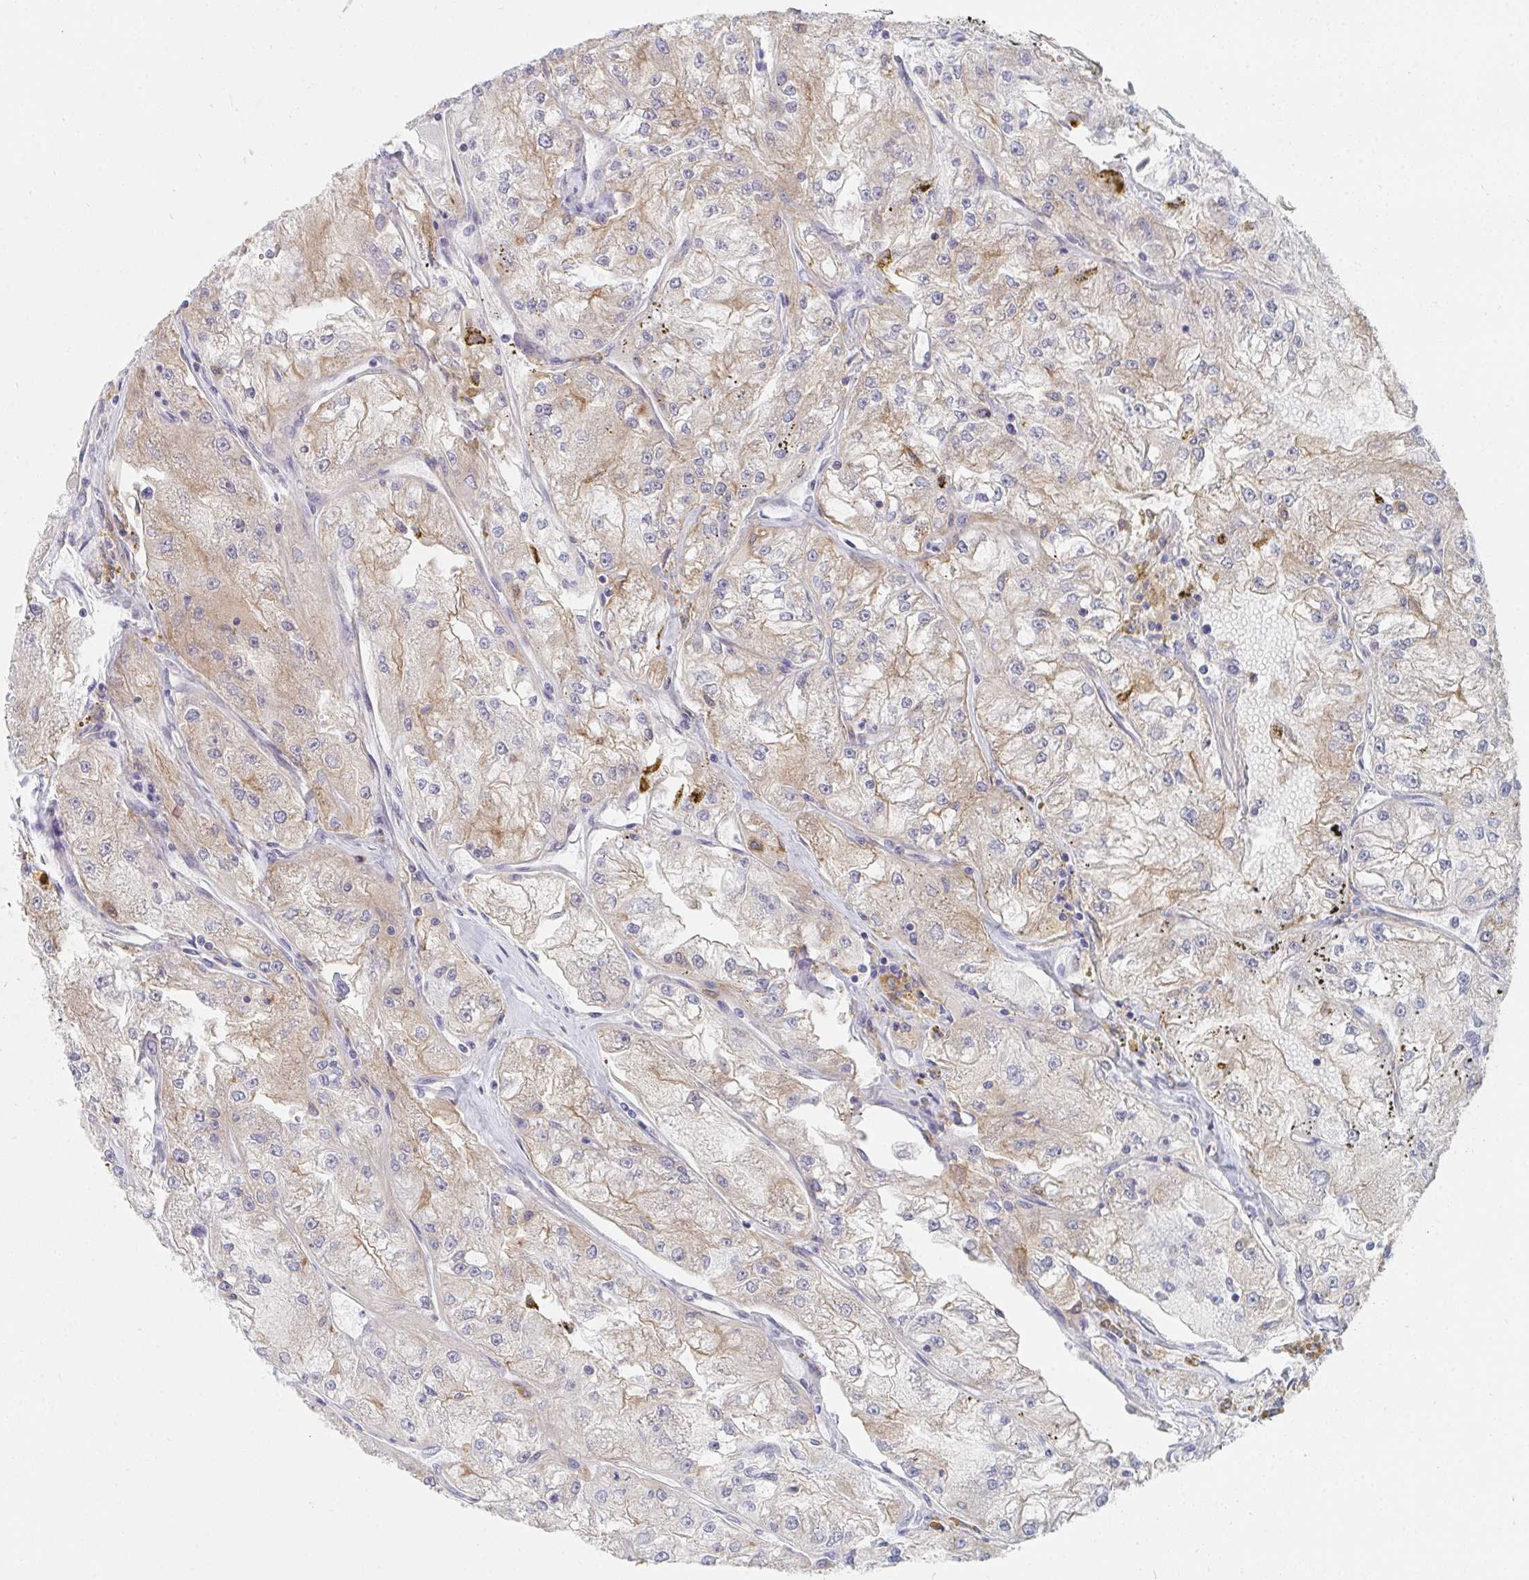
{"staining": {"intensity": "weak", "quantity": "25%-75%", "location": "cytoplasmic/membranous"}, "tissue": "renal cancer", "cell_type": "Tumor cells", "image_type": "cancer", "snomed": [{"axis": "morphology", "description": "Adenocarcinoma, NOS"}, {"axis": "topography", "description": "Kidney"}], "caption": "Protein expression by IHC demonstrates weak cytoplasmic/membranous staining in approximately 25%-75% of tumor cells in renal adenocarcinoma. (brown staining indicates protein expression, while blue staining denotes nuclei).", "gene": "DAB2", "patient": {"sex": "female", "age": 72}}